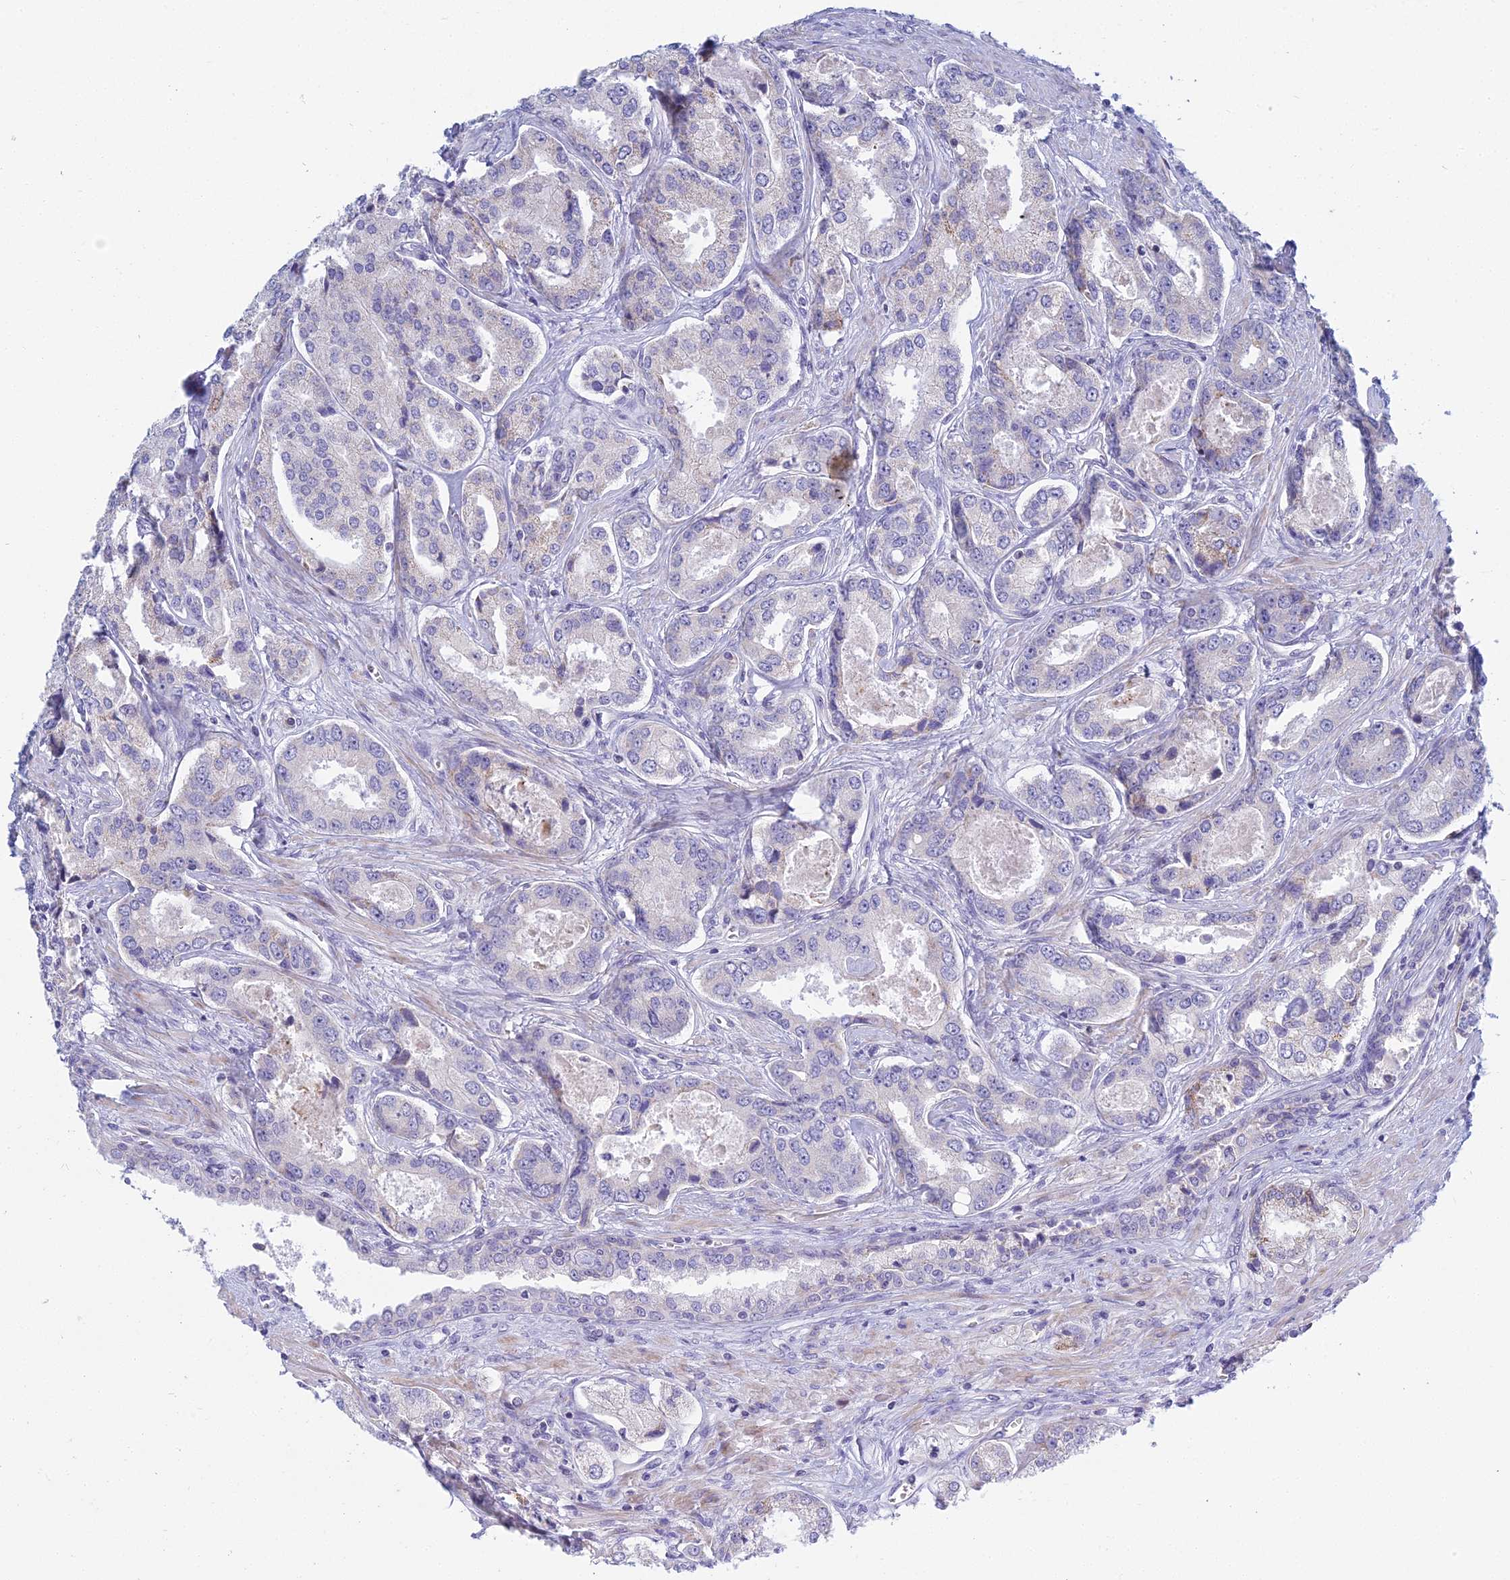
{"staining": {"intensity": "negative", "quantity": "none", "location": "none"}, "tissue": "prostate cancer", "cell_type": "Tumor cells", "image_type": "cancer", "snomed": [{"axis": "morphology", "description": "Adenocarcinoma, Low grade"}, {"axis": "topography", "description": "Prostate"}], "caption": "DAB immunohistochemical staining of human prostate cancer (adenocarcinoma (low-grade)) reveals no significant expression in tumor cells.", "gene": "PRR13", "patient": {"sex": "male", "age": 68}}